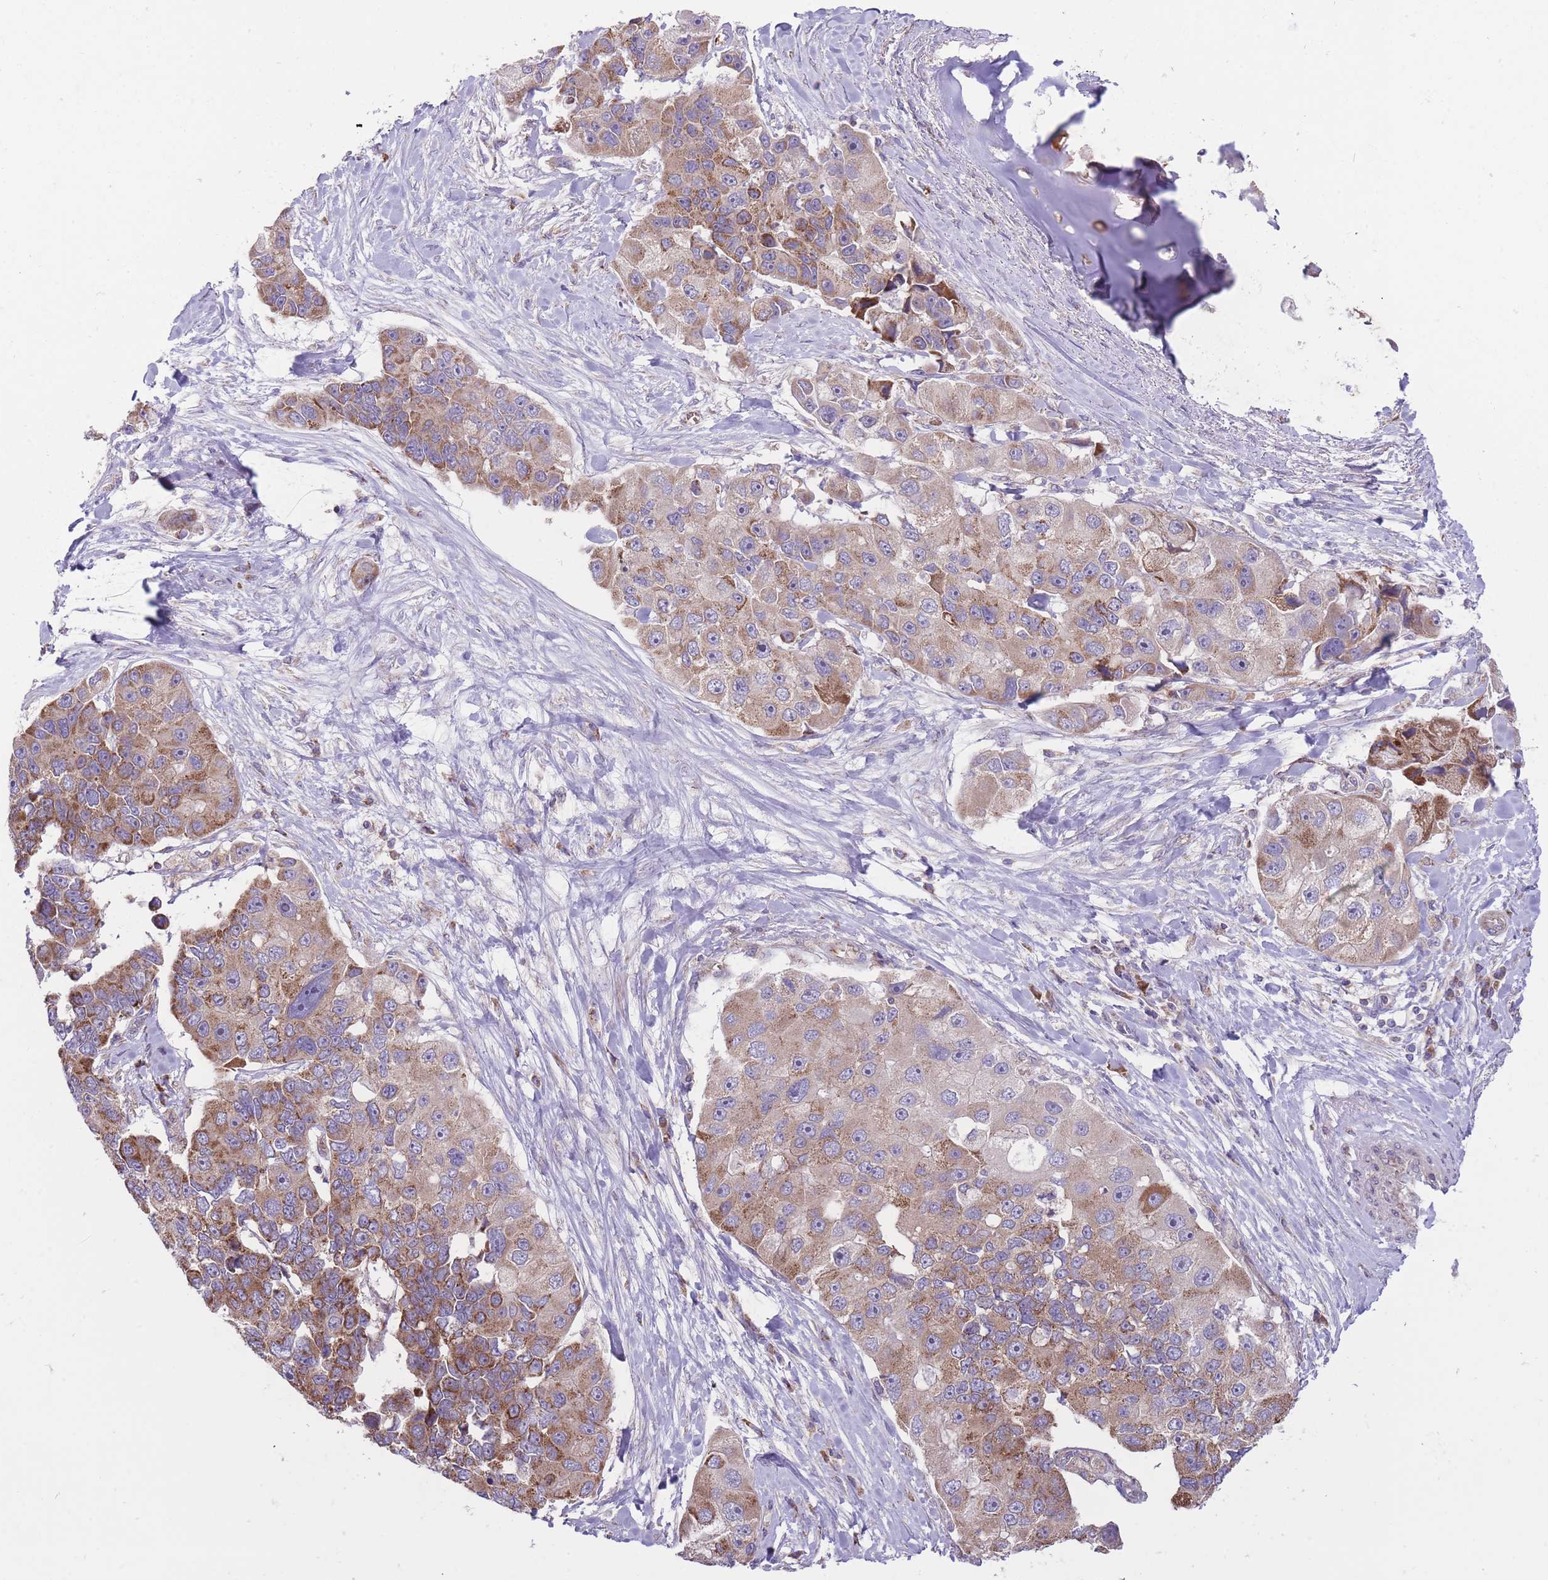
{"staining": {"intensity": "moderate", "quantity": ">75%", "location": "cytoplasmic/membranous"}, "tissue": "lung cancer", "cell_type": "Tumor cells", "image_type": "cancer", "snomed": [{"axis": "morphology", "description": "Adenocarcinoma, NOS"}, {"axis": "topography", "description": "Lung"}], "caption": "IHC image of human lung cancer (adenocarcinoma) stained for a protein (brown), which demonstrates medium levels of moderate cytoplasmic/membranous positivity in about >75% of tumor cells.", "gene": "ANKRD10", "patient": {"sex": "female", "age": 54}}